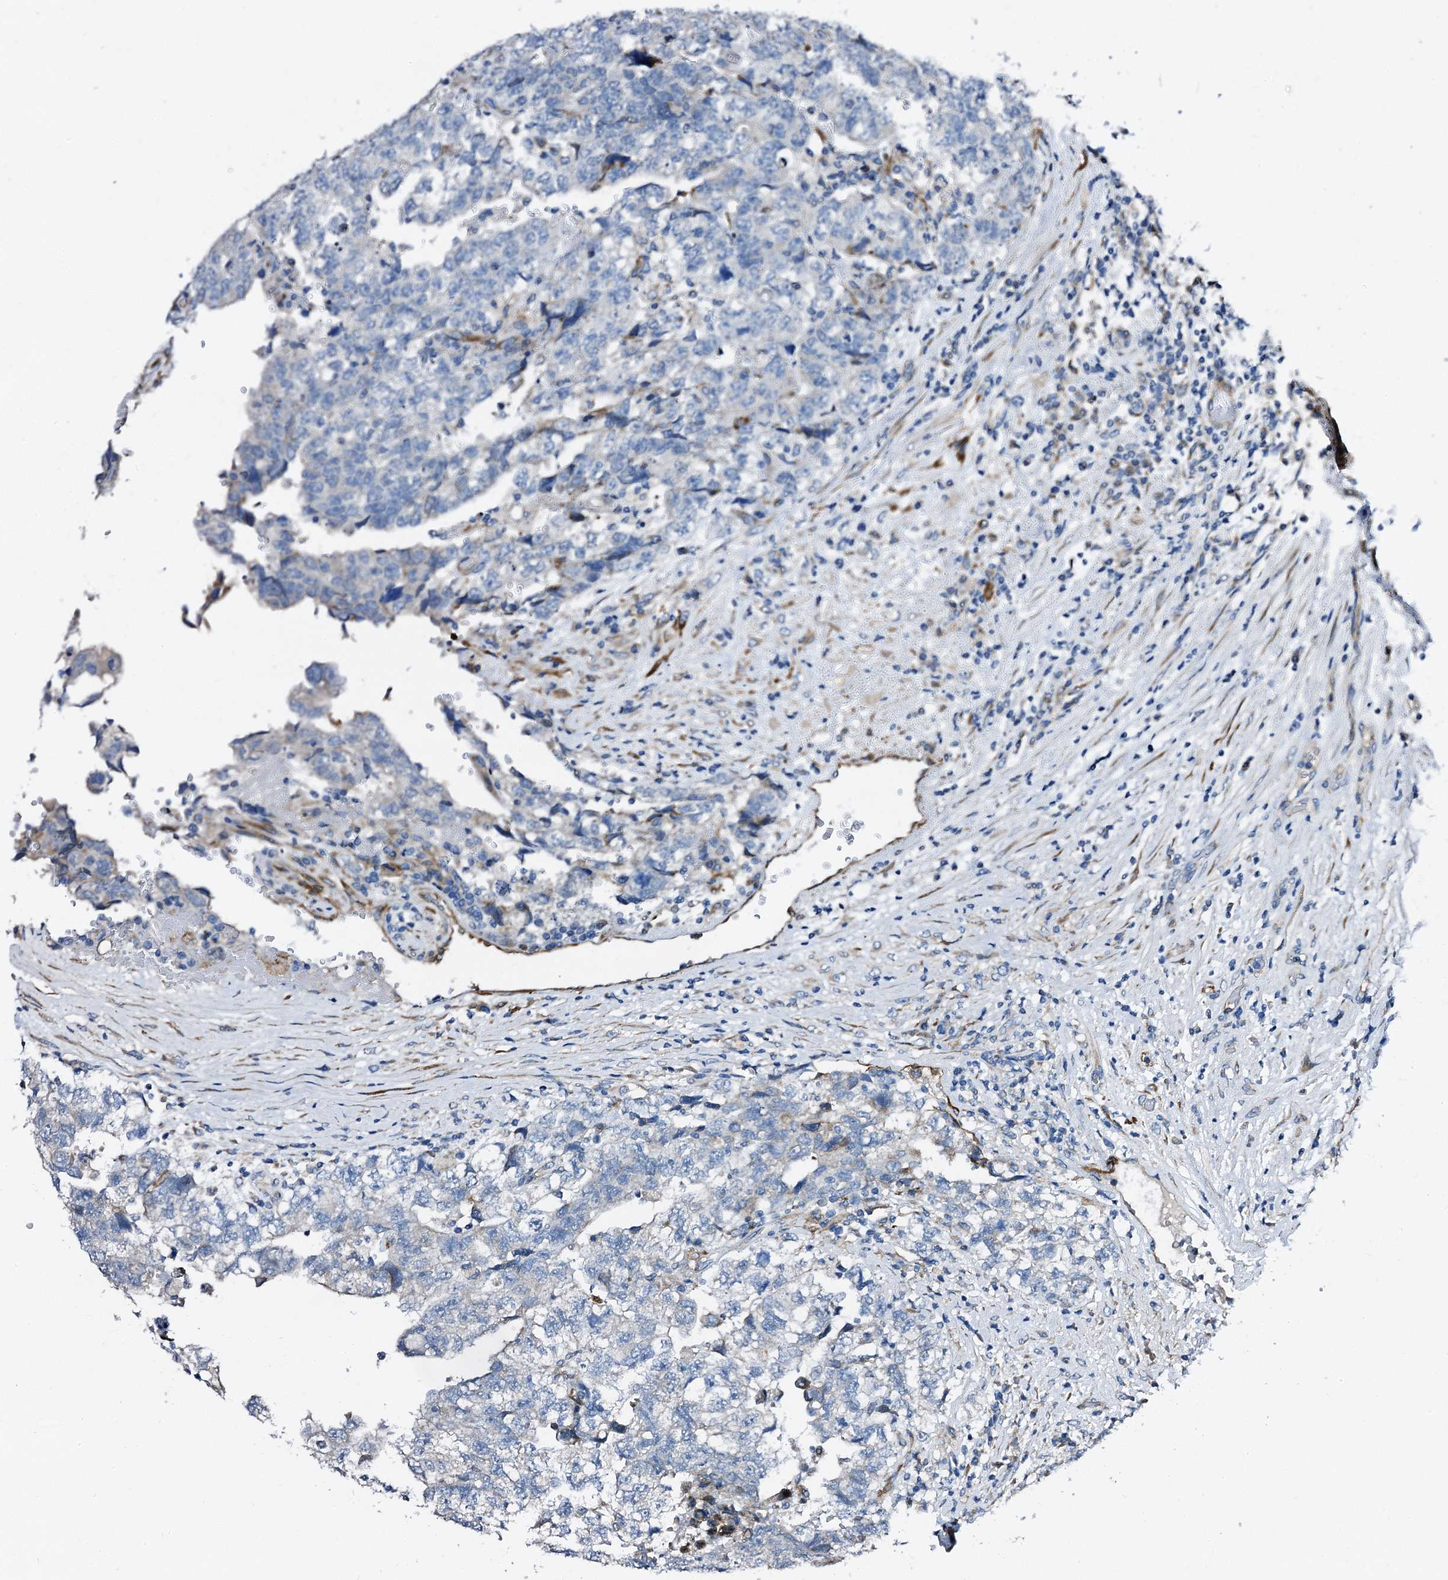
{"staining": {"intensity": "negative", "quantity": "none", "location": "none"}, "tissue": "testis cancer", "cell_type": "Tumor cells", "image_type": "cancer", "snomed": [{"axis": "morphology", "description": "Carcinoma, Embryonal, NOS"}, {"axis": "topography", "description": "Testis"}], "caption": "This is an immunohistochemistry photomicrograph of human testis cancer. There is no staining in tumor cells.", "gene": "DBX1", "patient": {"sex": "male", "age": 36}}